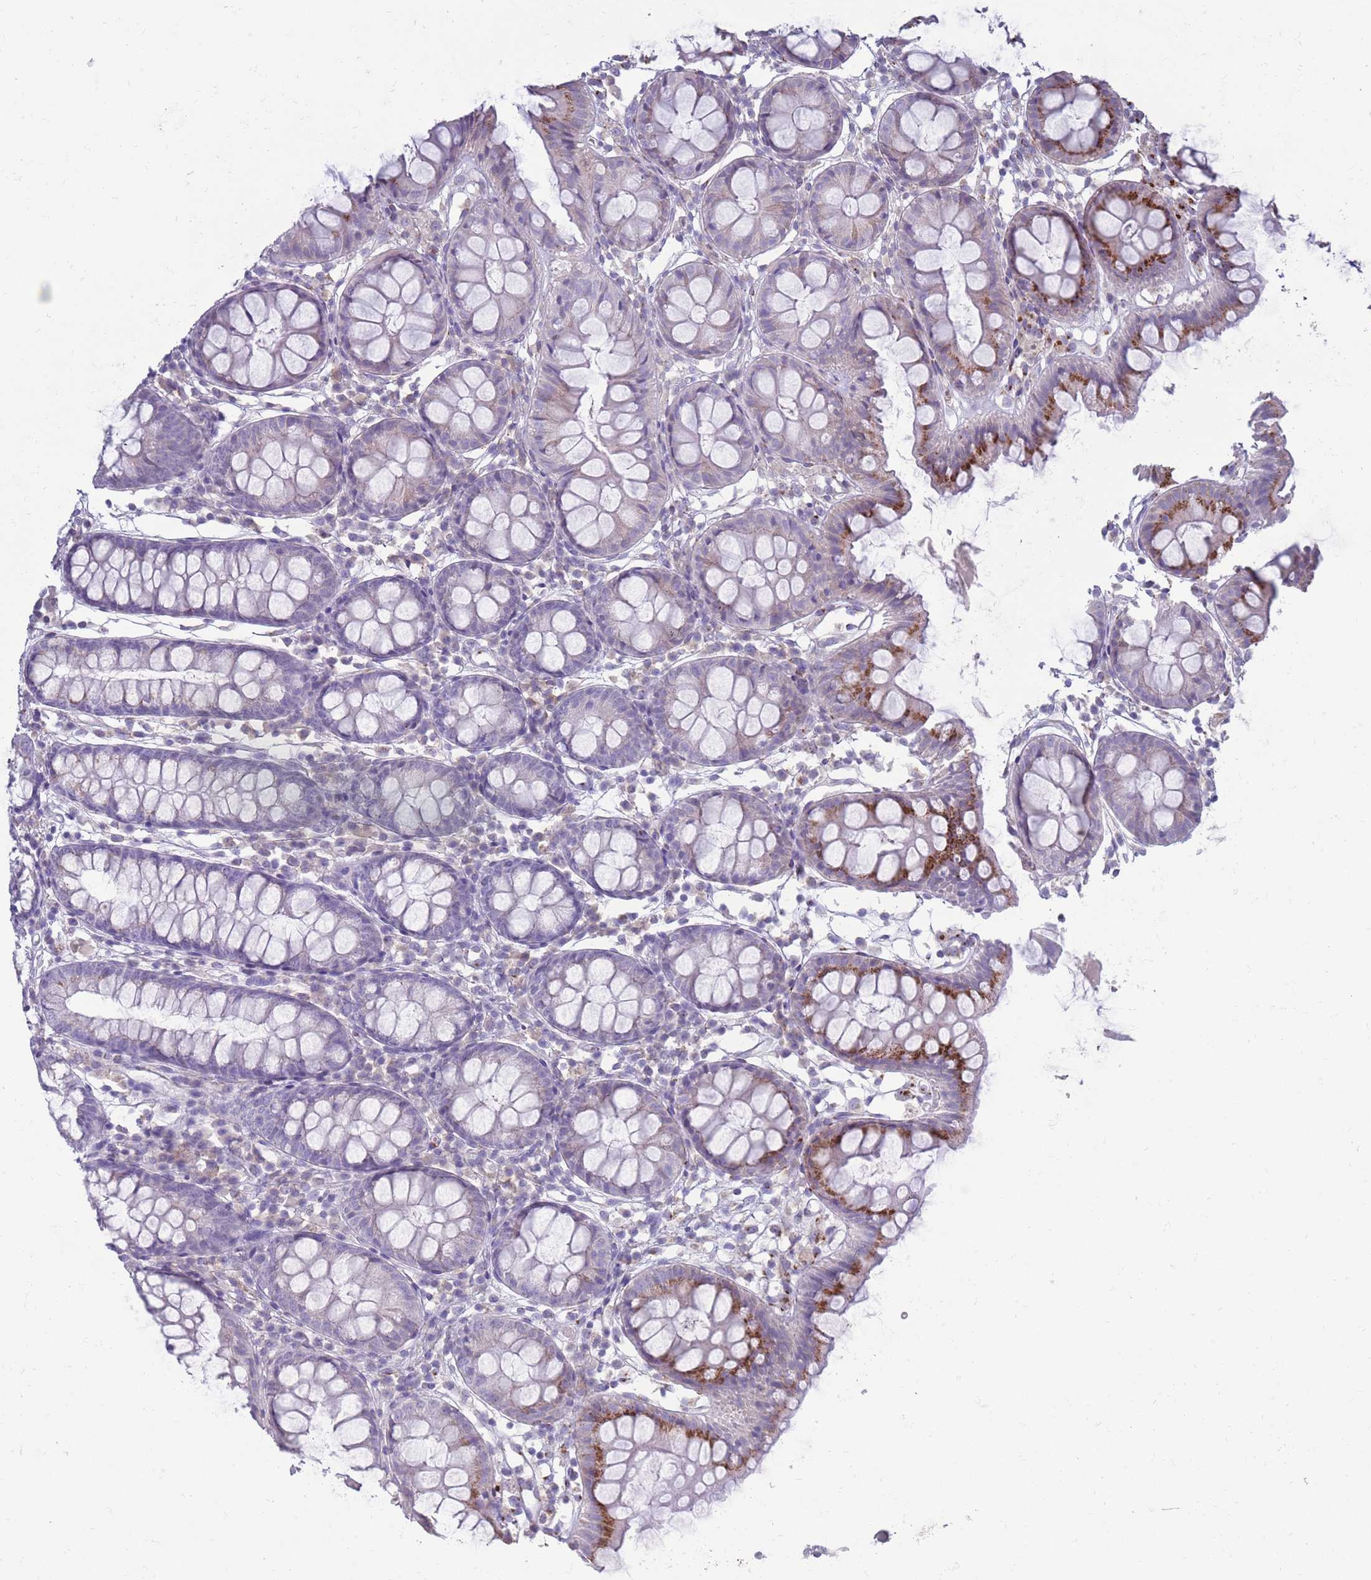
{"staining": {"intensity": "weak", "quantity": "<25%", "location": "cytoplasmic/membranous"}, "tissue": "colon", "cell_type": "Endothelial cells", "image_type": "normal", "snomed": [{"axis": "morphology", "description": "Normal tissue, NOS"}, {"axis": "topography", "description": "Colon"}], "caption": "The IHC histopathology image has no significant positivity in endothelial cells of colon.", "gene": "ACSBG1", "patient": {"sex": "female", "age": 84}}